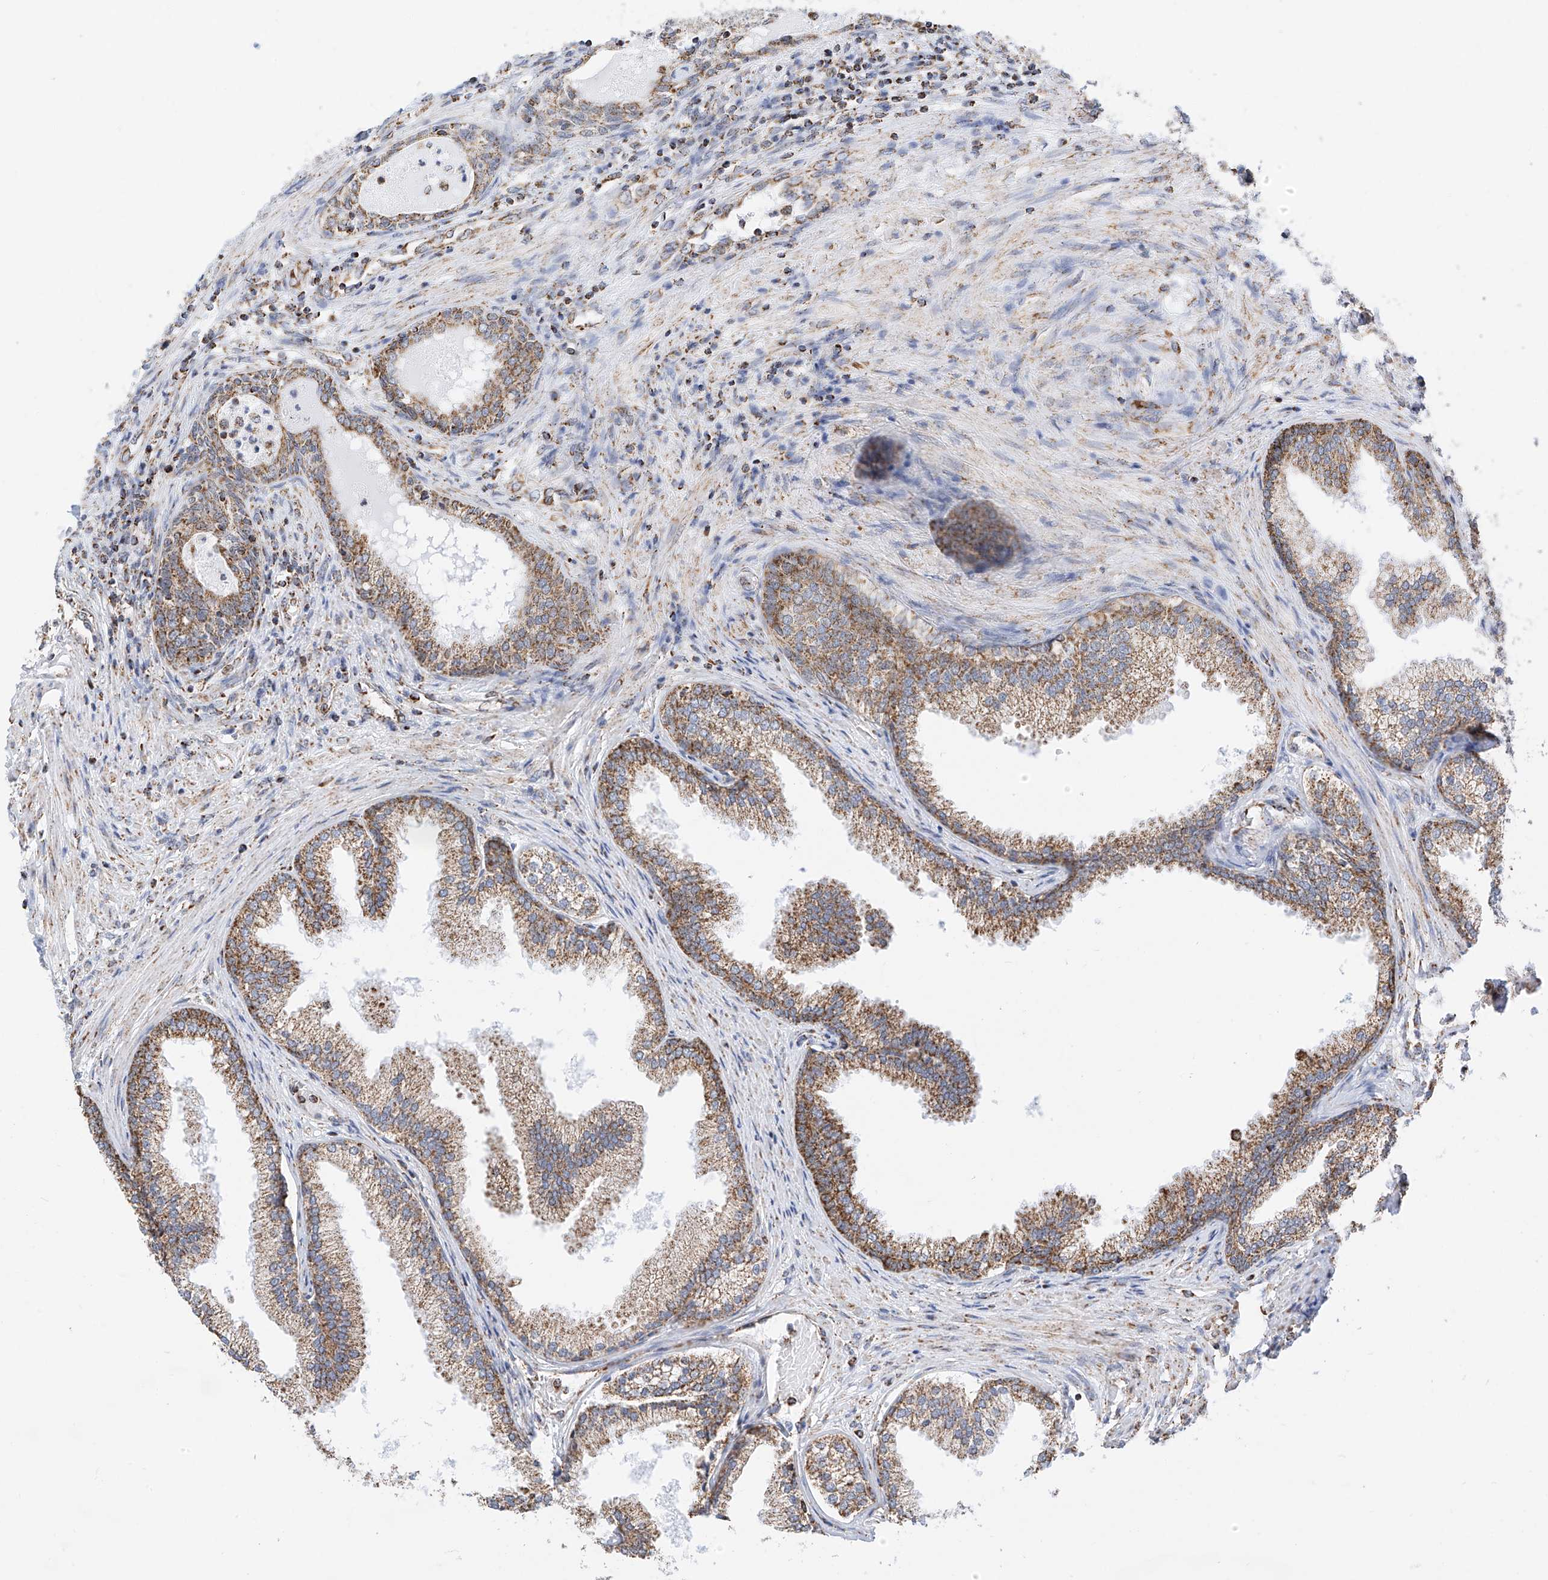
{"staining": {"intensity": "moderate", "quantity": ">75%", "location": "cytoplasmic/membranous"}, "tissue": "prostate", "cell_type": "Glandular cells", "image_type": "normal", "snomed": [{"axis": "morphology", "description": "Normal tissue, NOS"}, {"axis": "topography", "description": "Prostate"}], "caption": "Immunohistochemical staining of normal human prostate displays medium levels of moderate cytoplasmic/membranous positivity in about >75% of glandular cells. The protein of interest is stained brown, and the nuclei are stained in blue (DAB (3,3'-diaminobenzidine) IHC with brightfield microscopy, high magnification).", "gene": "NALCN", "patient": {"sex": "male", "age": 76}}